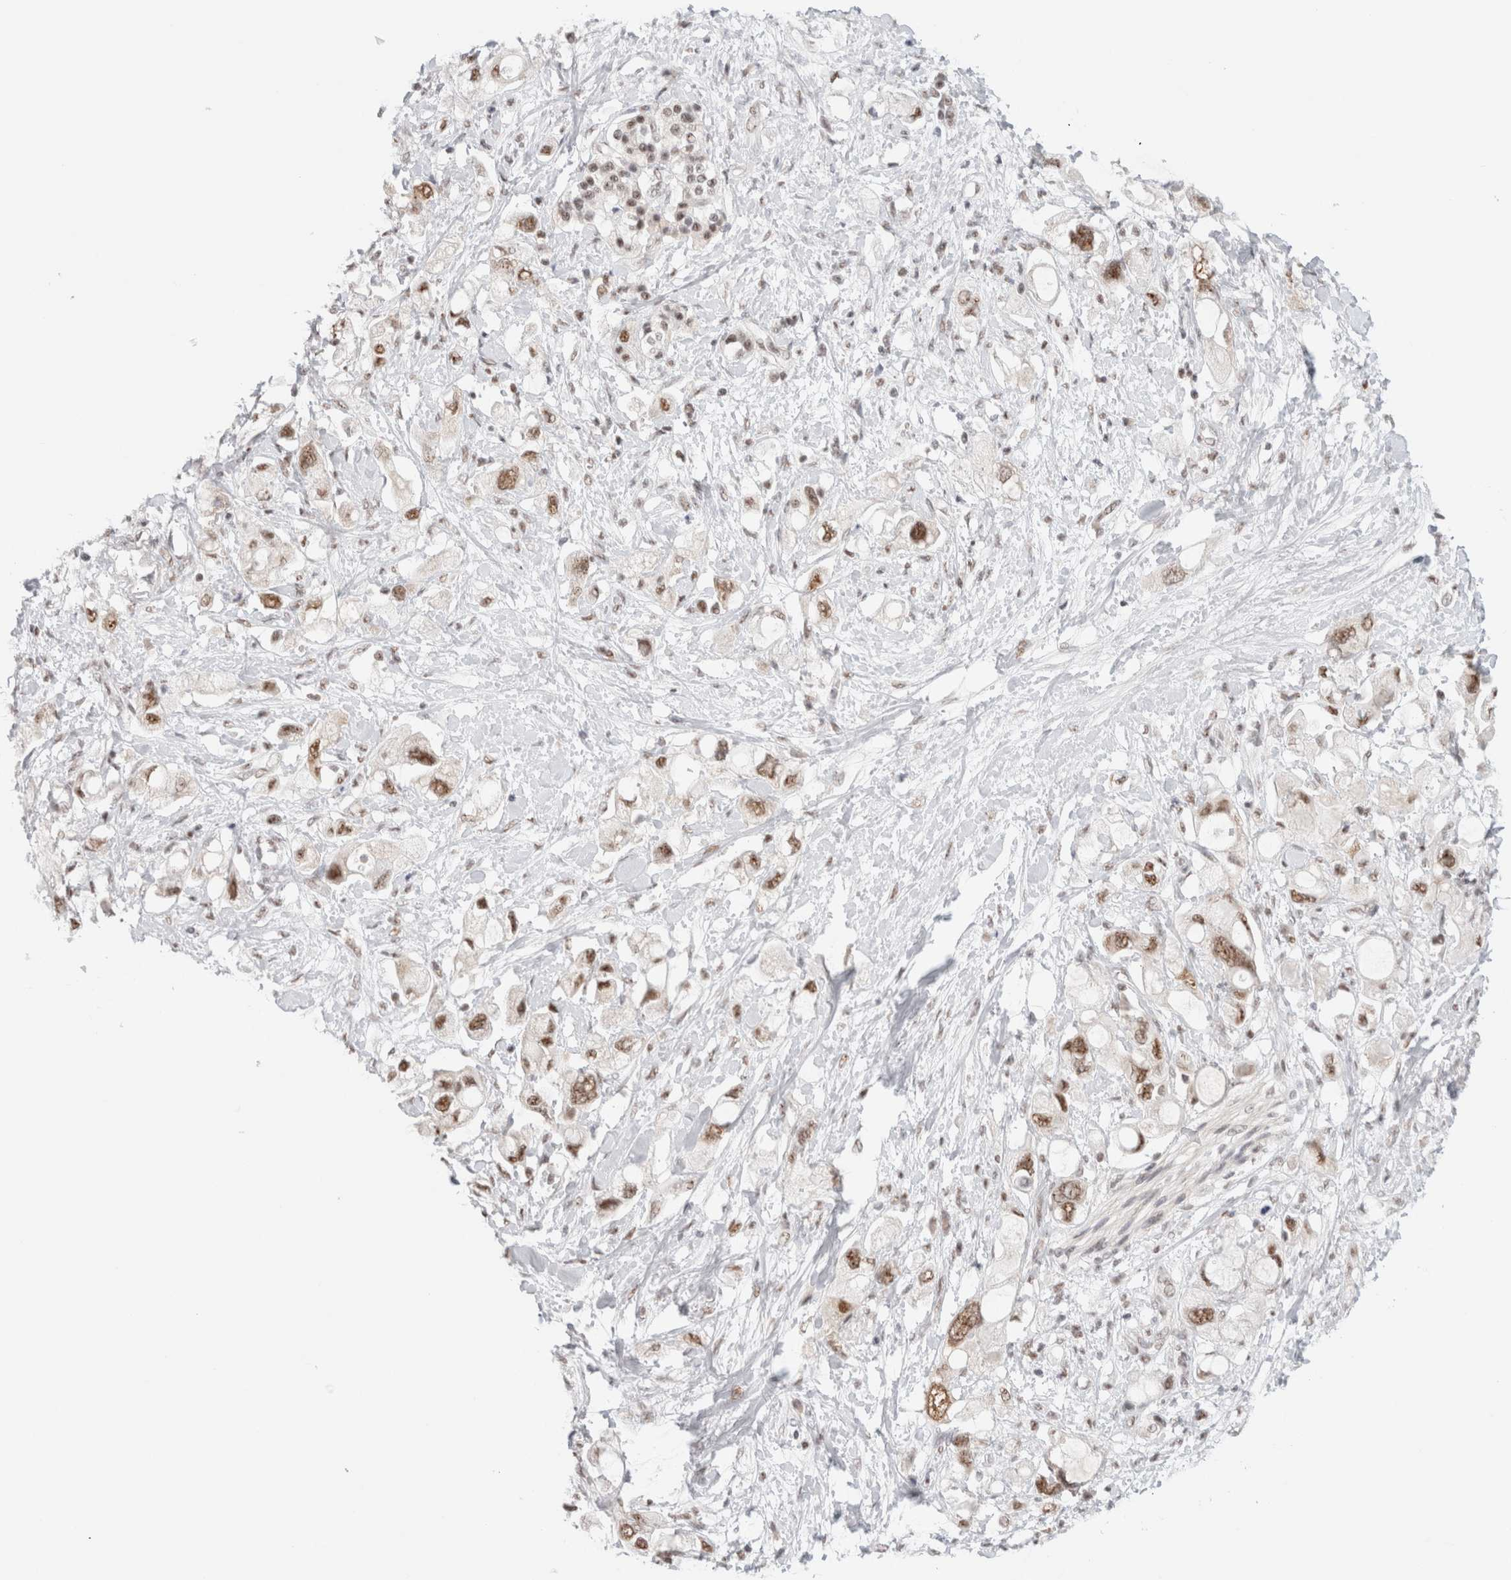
{"staining": {"intensity": "moderate", "quantity": ">75%", "location": "nuclear"}, "tissue": "pancreatic cancer", "cell_type": "Tumor cells", "image_type": "cancer", "snomed": [{"axis": "morphology", "description": "Adenocarcinoma, NOS"}, {"axis": "topography", "description": "Pancreas"}], "caption": "Pancreatic cancer (adenocarcinoma) stained for a protein (brown) exhibits moderate nuclear positive expression in approximately >75% of tumor cells.", "gene": "TRMT12", "patient": {"sex": "female", "age": 56}}